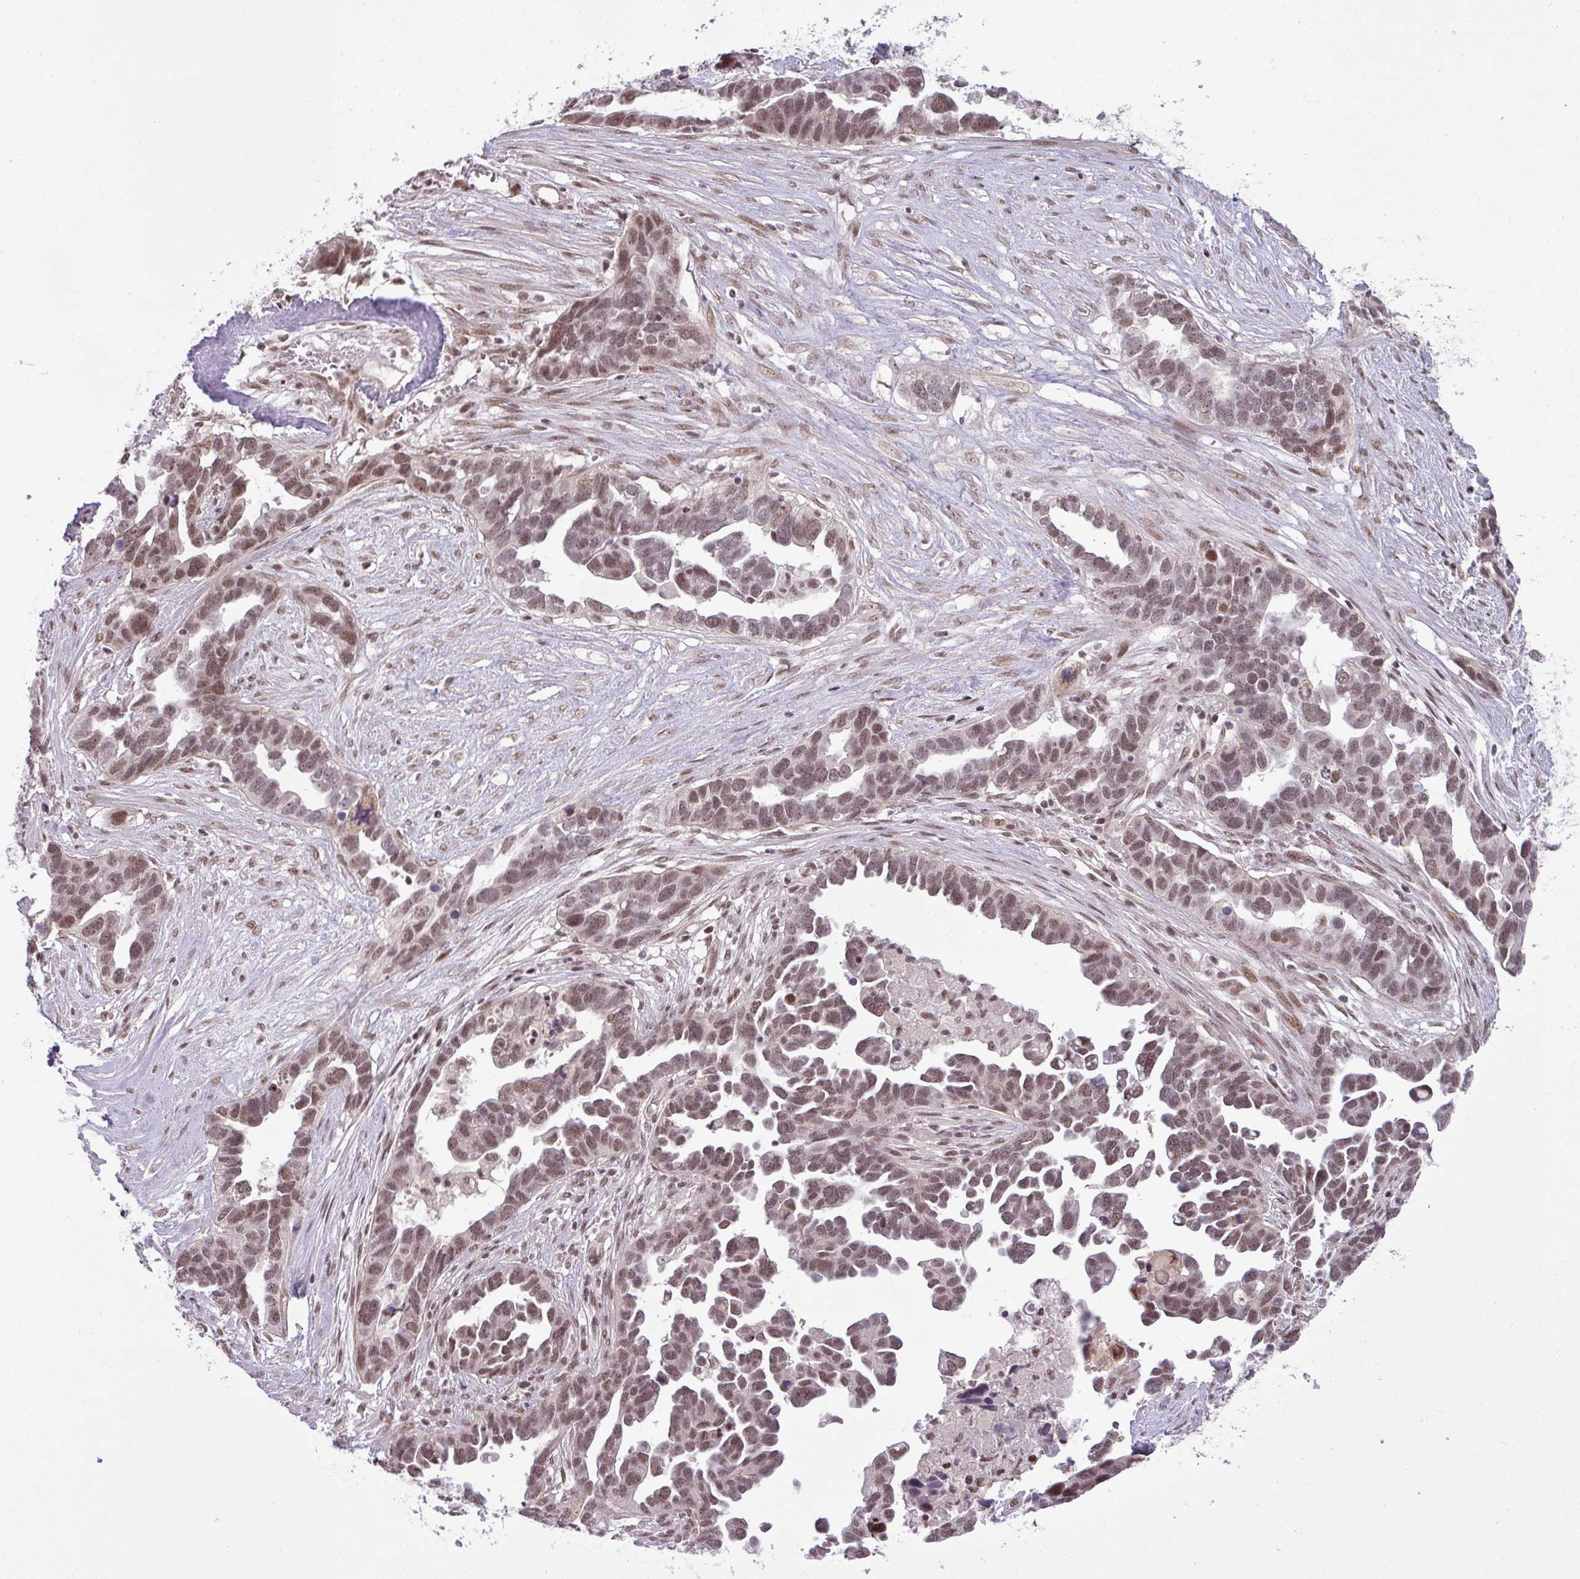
{"staining": {"intensity": "moderate", "quantity": ">75%", "location": "nuclear"}, "tissue": "ovarian cancer", "cell_type": "Tumor cells", "image_type": "cancer", "snomed": [{"axis": "morphology", "description": "Cystadenocarcinoma, serous, NOS"}, {"axis": "topography", "description": "Ovary"}], "caption": "There is medium levels of moderate nuclear positivity in tumor cells of ovarian cancer (serous cystadenocarcinoma), as demonstrated by immunohistochemical staining (brown color).", "gene": "PTPN20", "patient": {"sex": "female", "age": 54}}